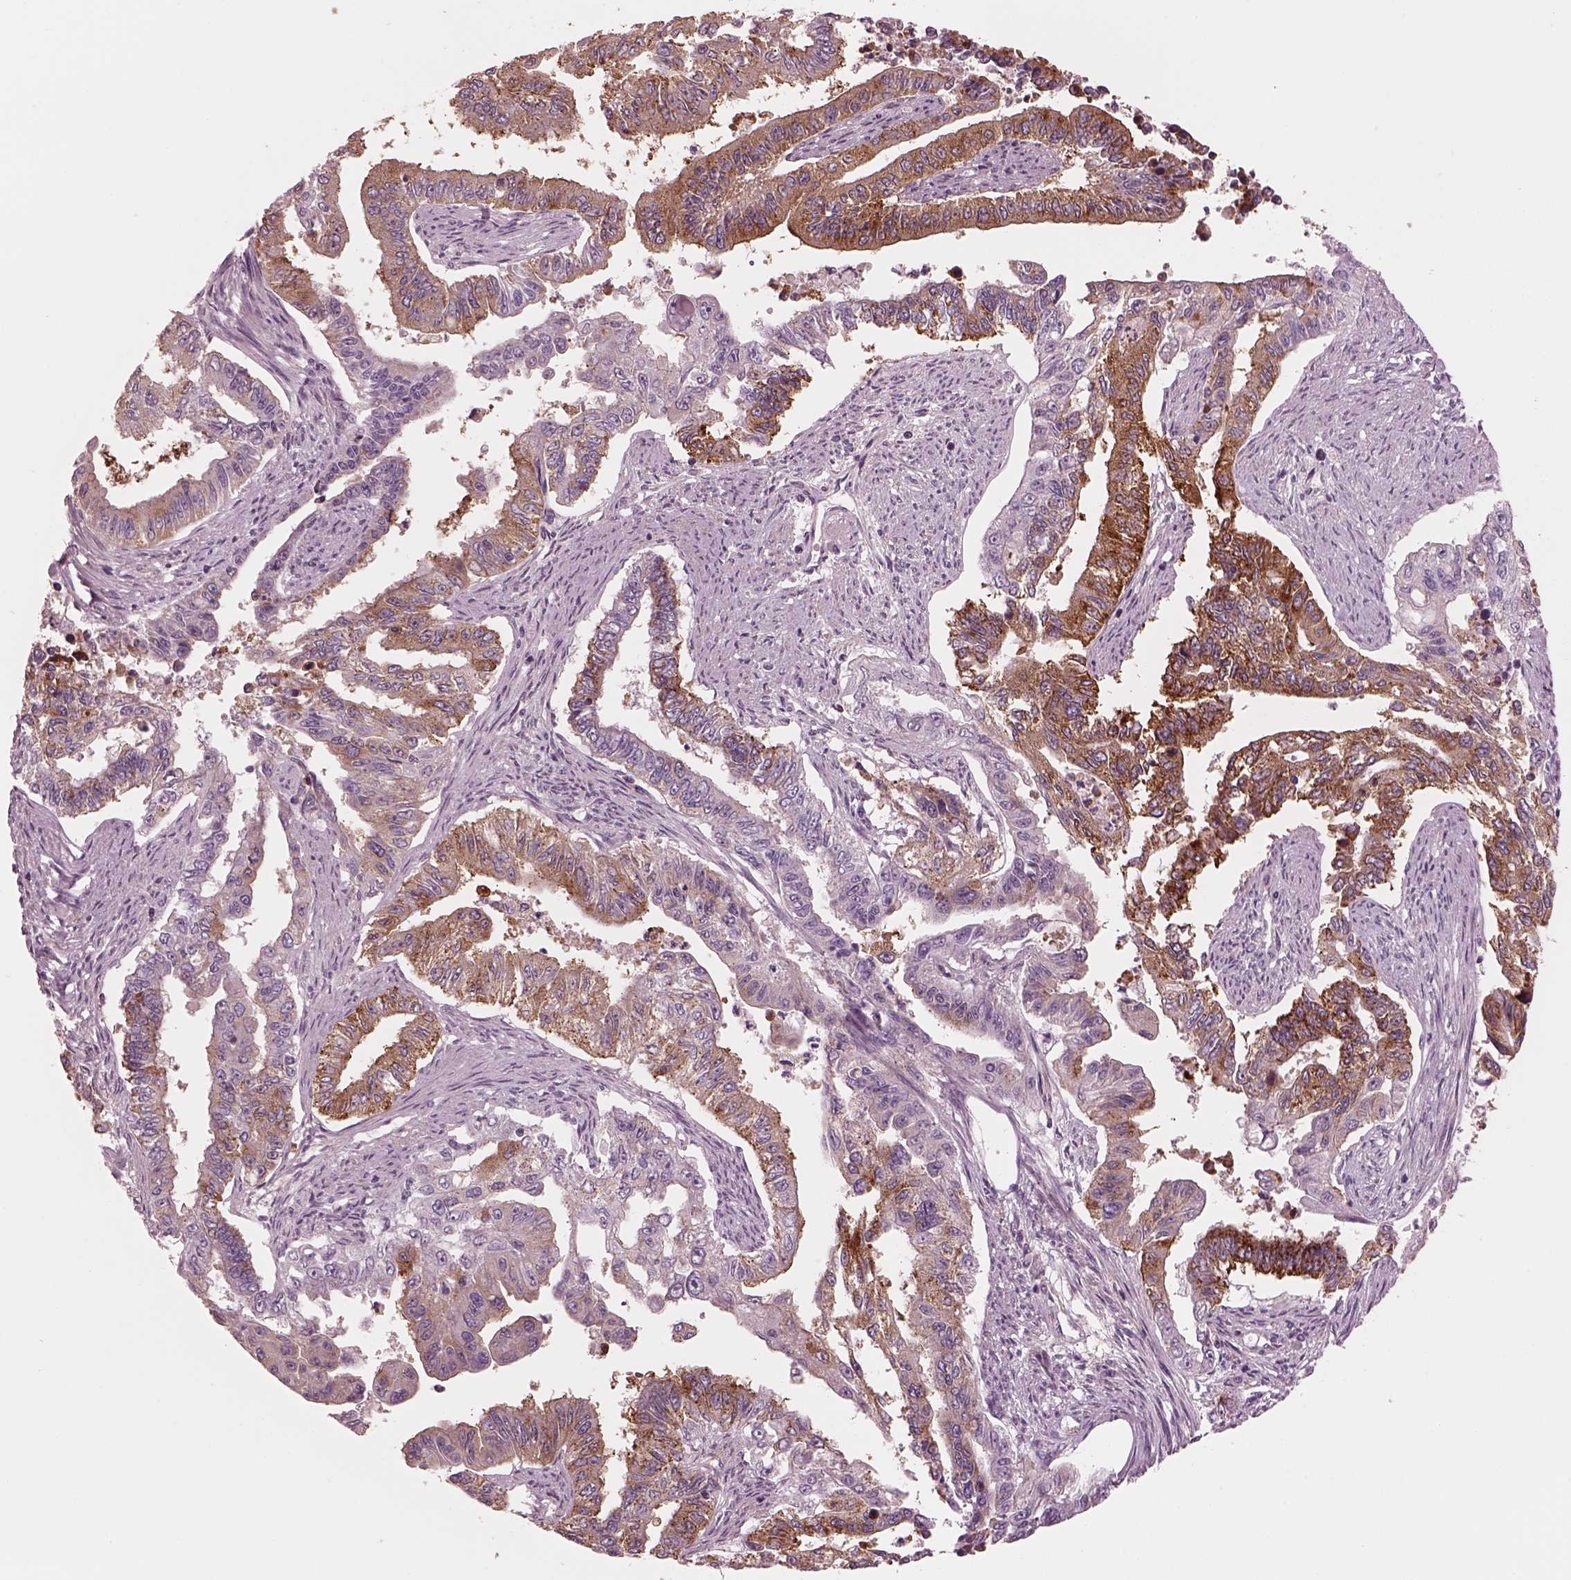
{"staining": {"intensity": "strong", "quantity": "25%-75%", "location": "cytoplasmic/membranous"}, "tissue": "endometrial cancer", "cell_type": "Tumor cells", "image_type": "cancer", "snomed": [{"axis": "morphology", "description": "Adenocarcinoma, NOS"}, {"axis": "topography", "description": "Uterus"}], "caption": "The photomicrograph exhibits a brown stain indicating the presence of a protein in the cytoplasmic/membranous of tumor cells in endometrial cancer.", "gene": "ELAPOR1", "patient": {"sex": "female", "age": 59}}